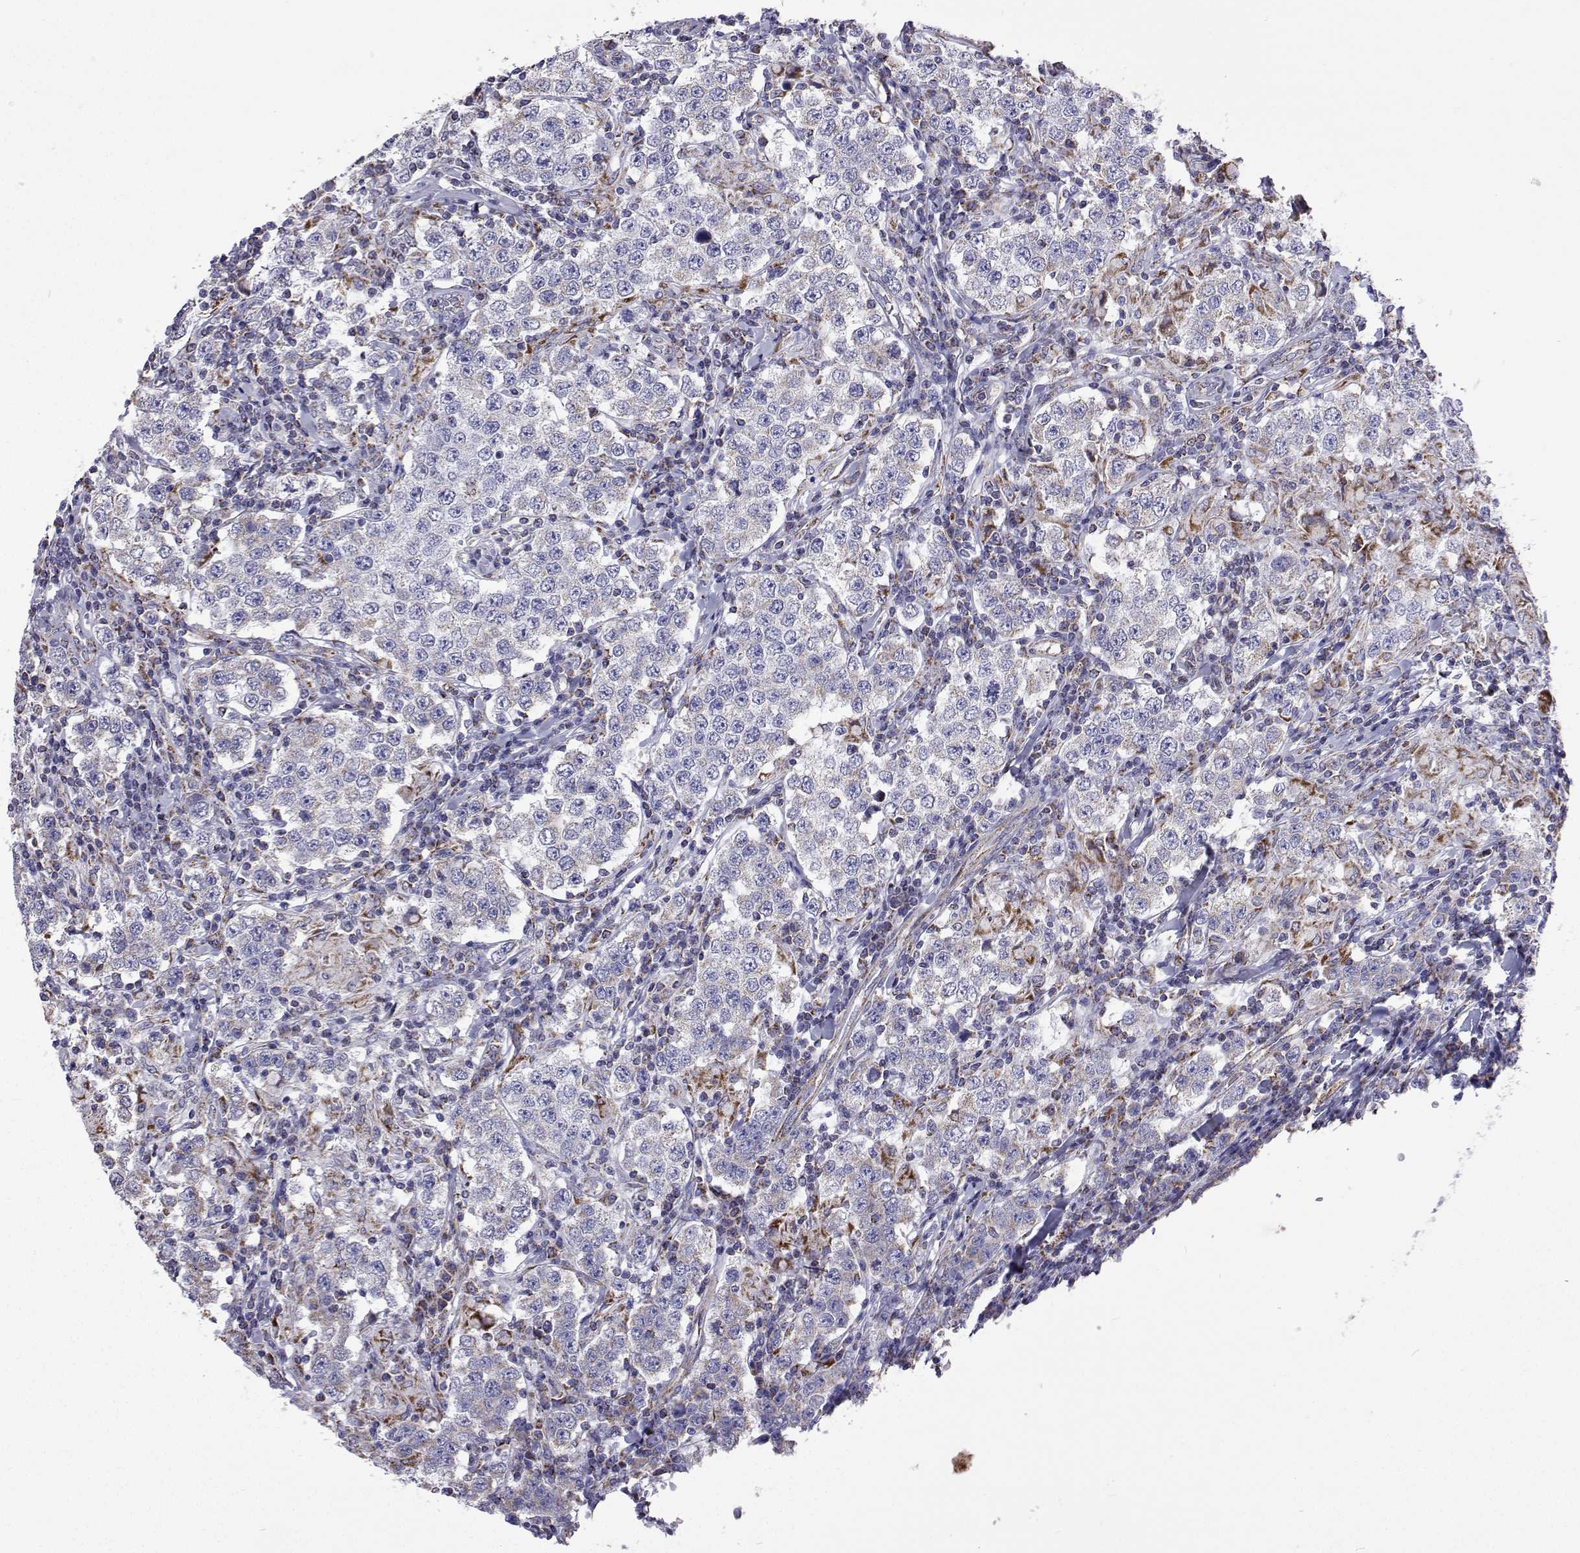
{"staining": {"intensity": "moderate", "quantity": "<25%", "location": "cytoplasmic/membranous"}, "tissue": "testis cancer", "cell_type": "Tumor cells", "image_type": "cancer", "snomed": [{"axis": "morphology", "description": "Seminoma, NOS"}, {"axis": "morphology", "description": "Carcinoma, Embryonal, NOS"}, {"axis": "topography", "description": "Testis"}], "caption": "About <25% of tumor cells in testis cancer reveal moderate cytoplasmic/membranous protein expression as visualized by brown immunohistochemical staining.", "gene": "MCCC2", "patient": {"sex": "male", "age": 41}}